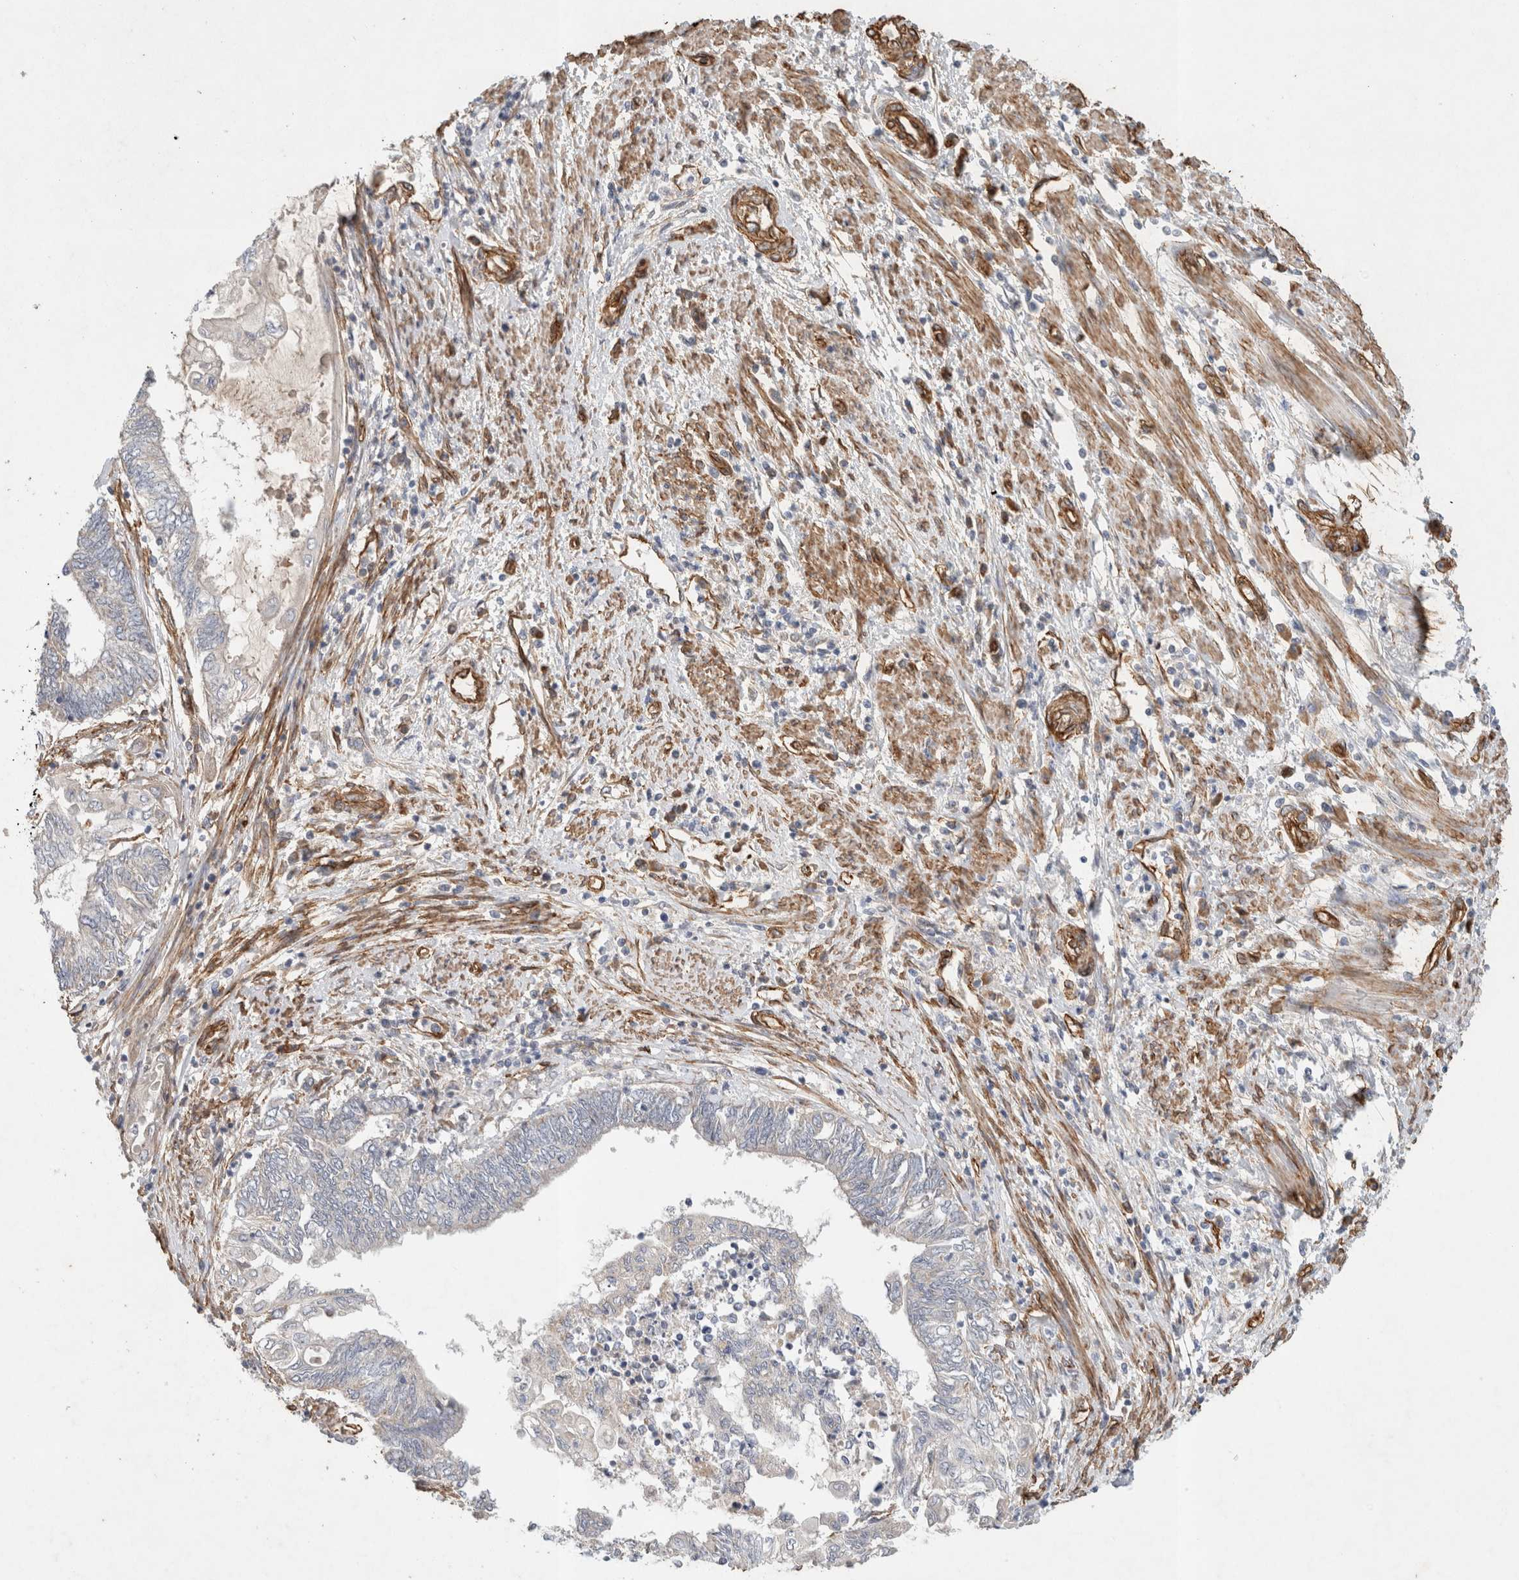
{"staining": {"intensity": "negative", "quantity": "none", "location": "none"}, "tissue": "endometrial cancer", "cell_type": "Tumor cells", "image_type": "cancer", "snomed": [{"axis": "morphology", "description": "Adenocarcinoma, NOS"}, {"axis": "topography", "description": "Uterus"}, {"axis": "topography", "description": "Endometrium"}], "caption": "IHC of human endometrial cancer shows no staining in tumor cells. (Immunohistochemistry (ihc), brightfield microscopy, high magnification).", "gene": "JMJD4", "patient": {"sex": "female", "age": 70}}